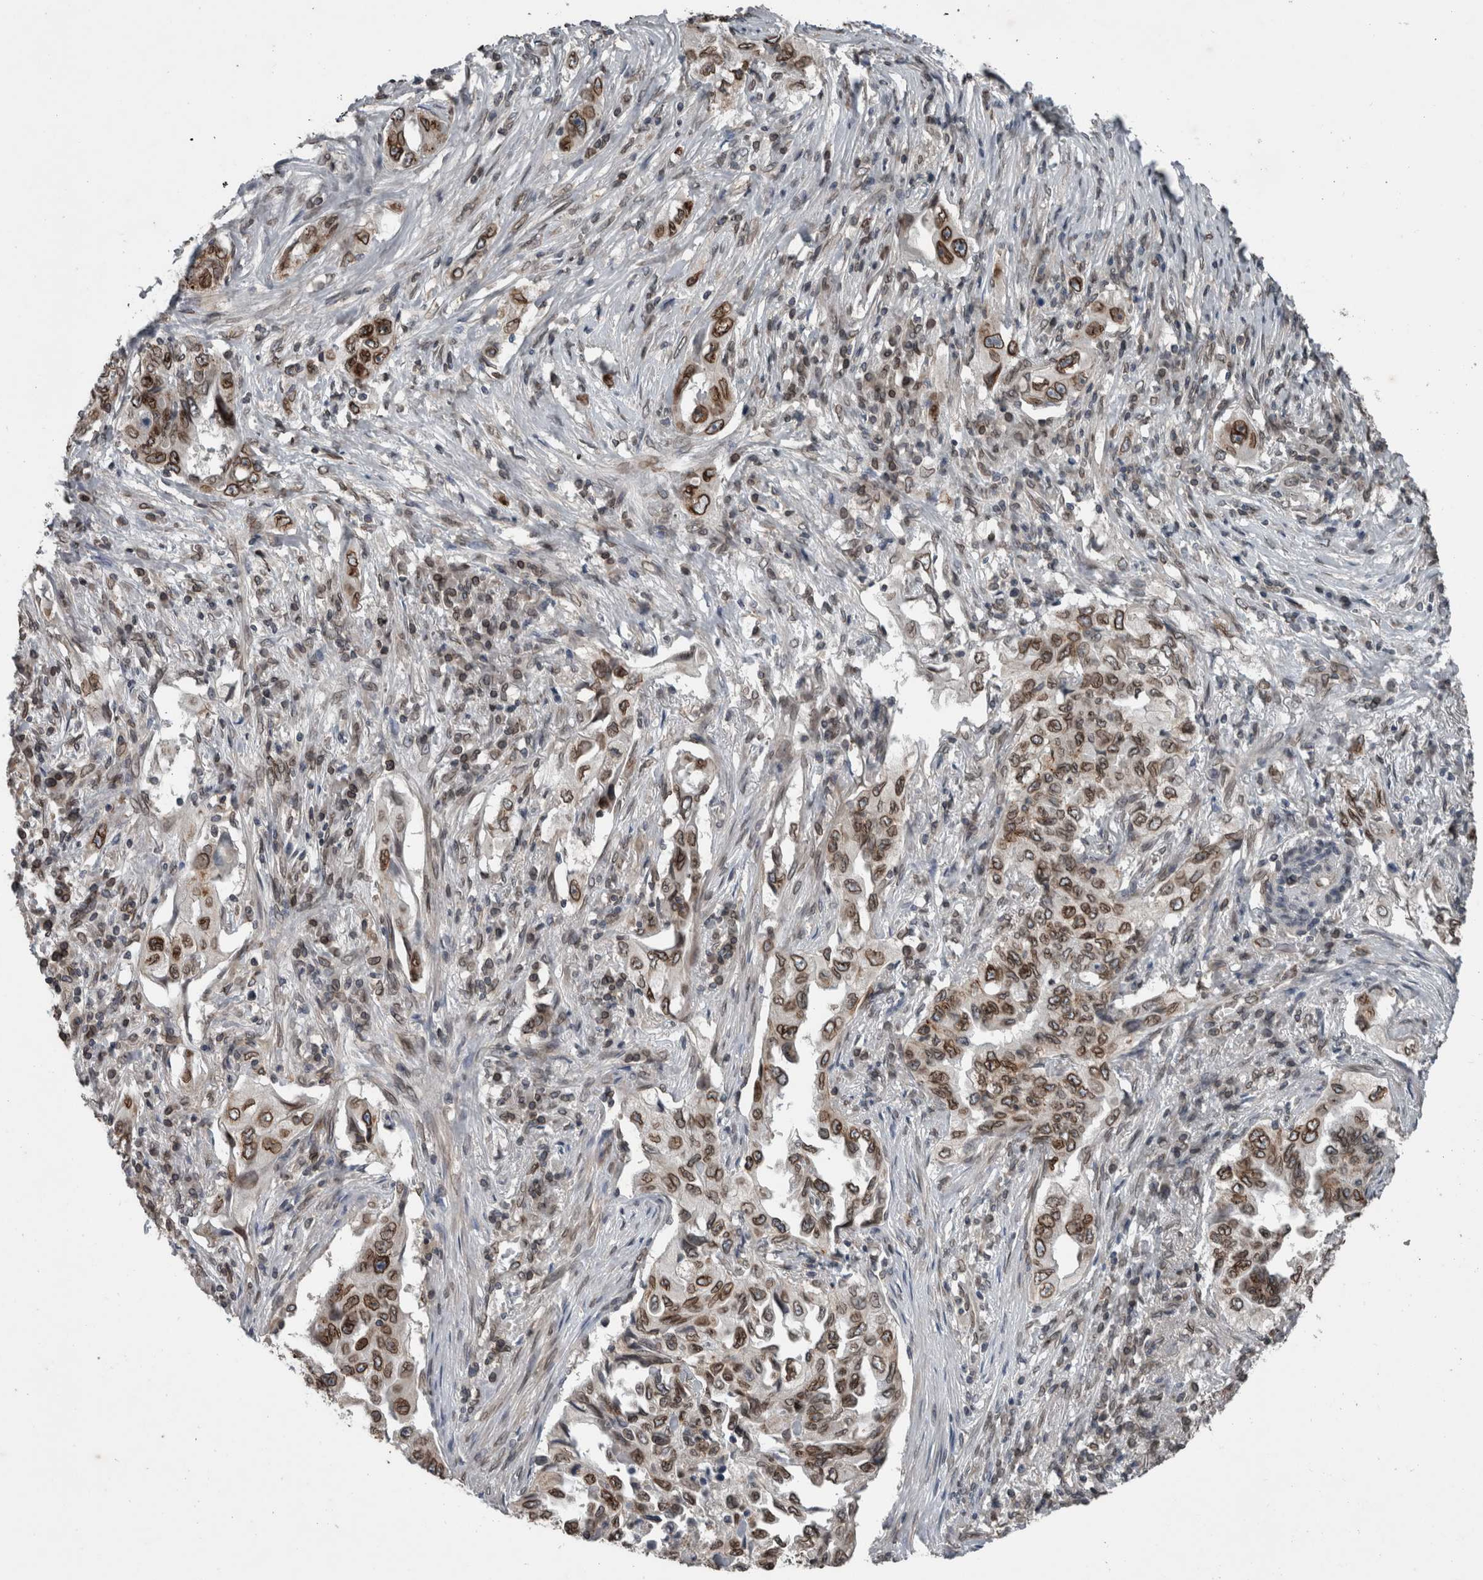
{"staining": {"intensity": "strong", "quantity": ">75%", "location": "cytoplasmic/membranous,nuclear"}, "tissue": "lung cancer", "cell_type": "Tumor cells", "image_type": "cancer", "snomed": [{"axis": "morphology", "description": "Adenocarcinoma, NOS"}, {"axis": "topography", "description": "Lung"}], "caption": "Brown immunohistochemical staining in human adenocarcinoma (lung) demonstrates strong cytoplasmic/membranous and nuclear expression in about >75% of tumor cells.", "gene": "RANBP2", "patient": {"sex": "female", "age": 51}}